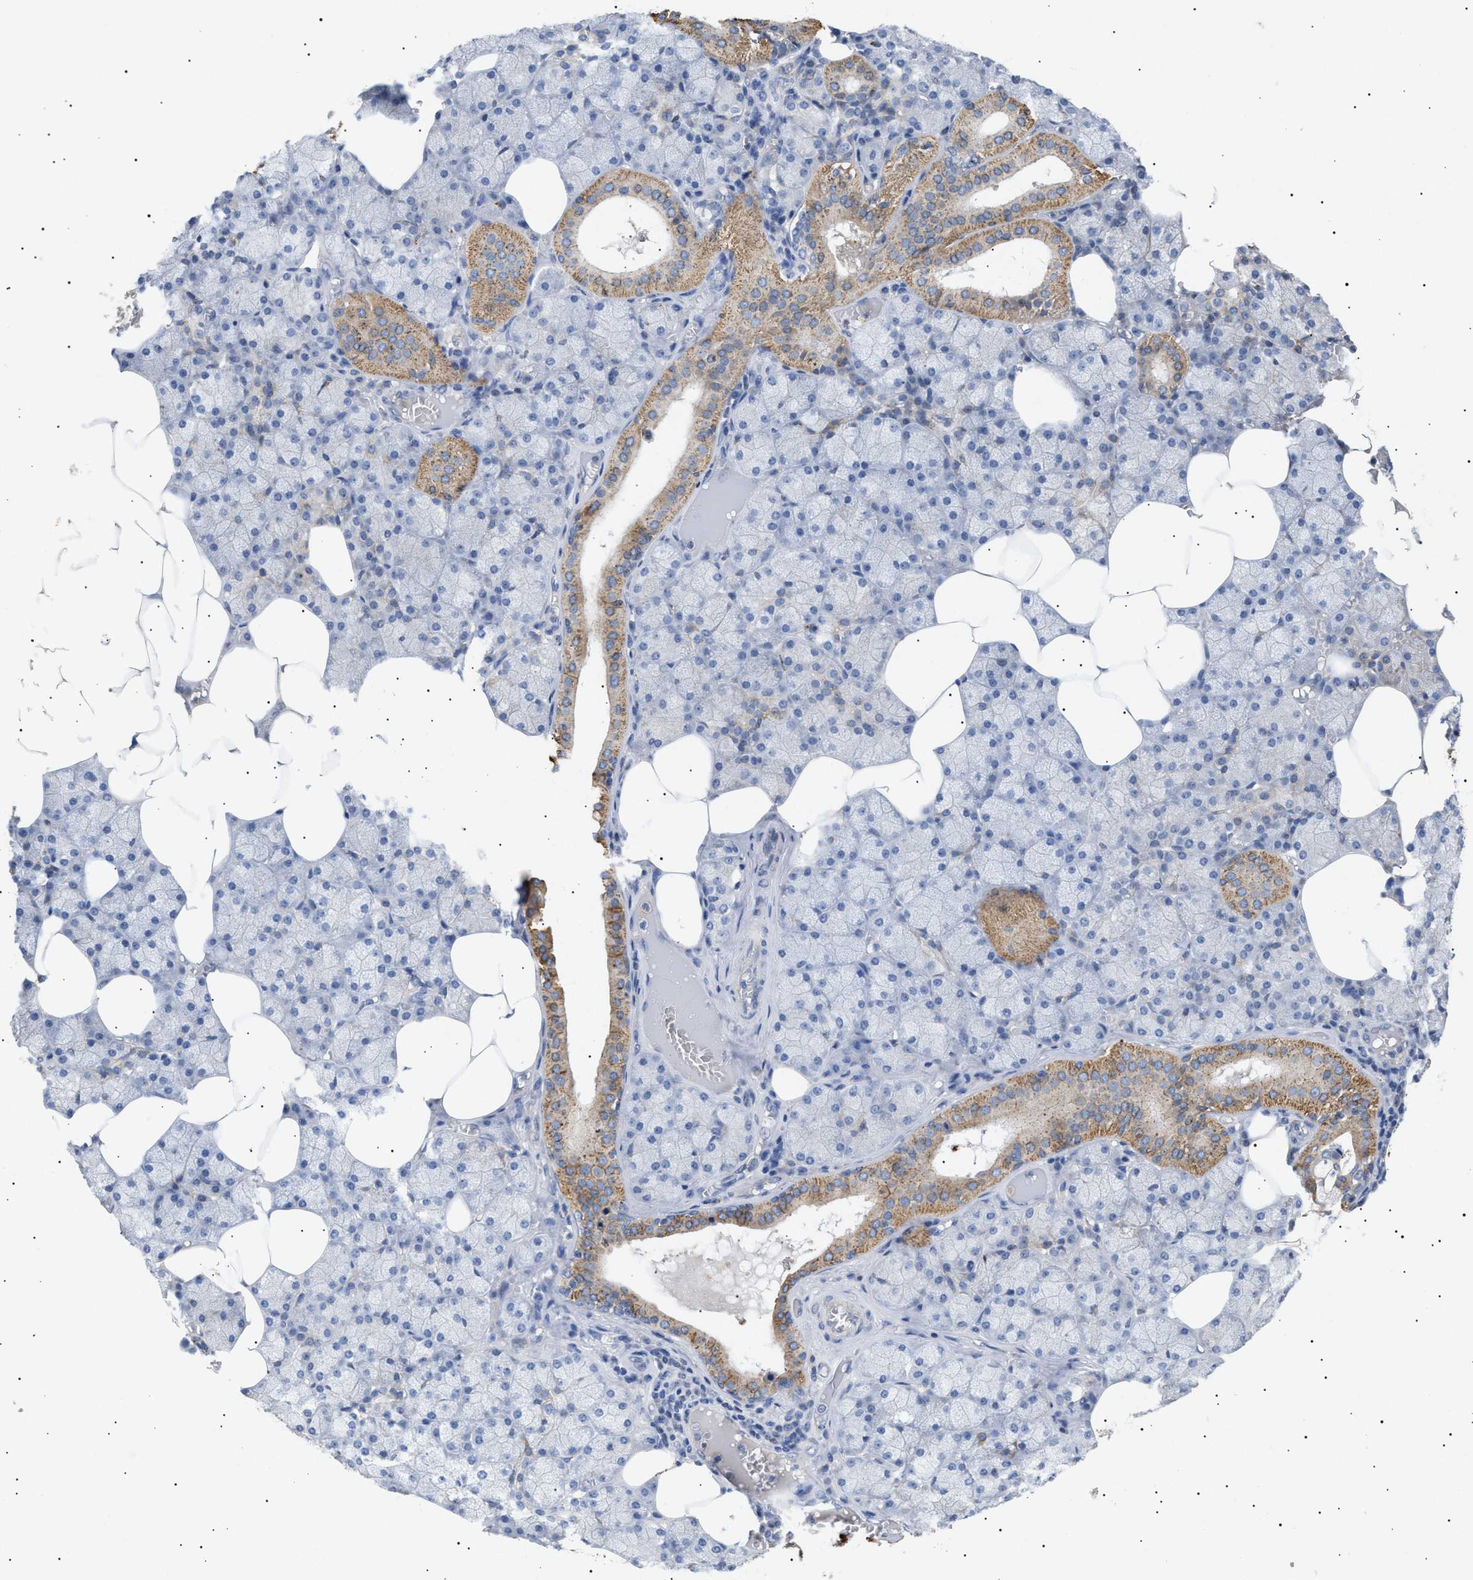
{"staining": {"intensity": "moderate", "quantity": "<25%", "location": "cytoplasmic/membranous"}, "tissue": "salivary gland", "cell_type": "Glandular cells", "image_type": "normal", "snomed": [{"axis": "morphology", "description": "Normal tissue, NOS"}, {"axis": "topography", "description": "Salivary gland"}], "caption": "High-power microscopy captured an IHC histopathology image of normal salivary gland, revealing moderate cytoplasmic/membranous staining in approximately <25% of glandular cells. (Stains: DAB (3,3'-diaminobenzidine) in brown, nuclei in blue, Microscopy: brightfield microscopy at high magnification).", "gene": "SIRT5", "patient": {"sex": "male", "age": 62}}